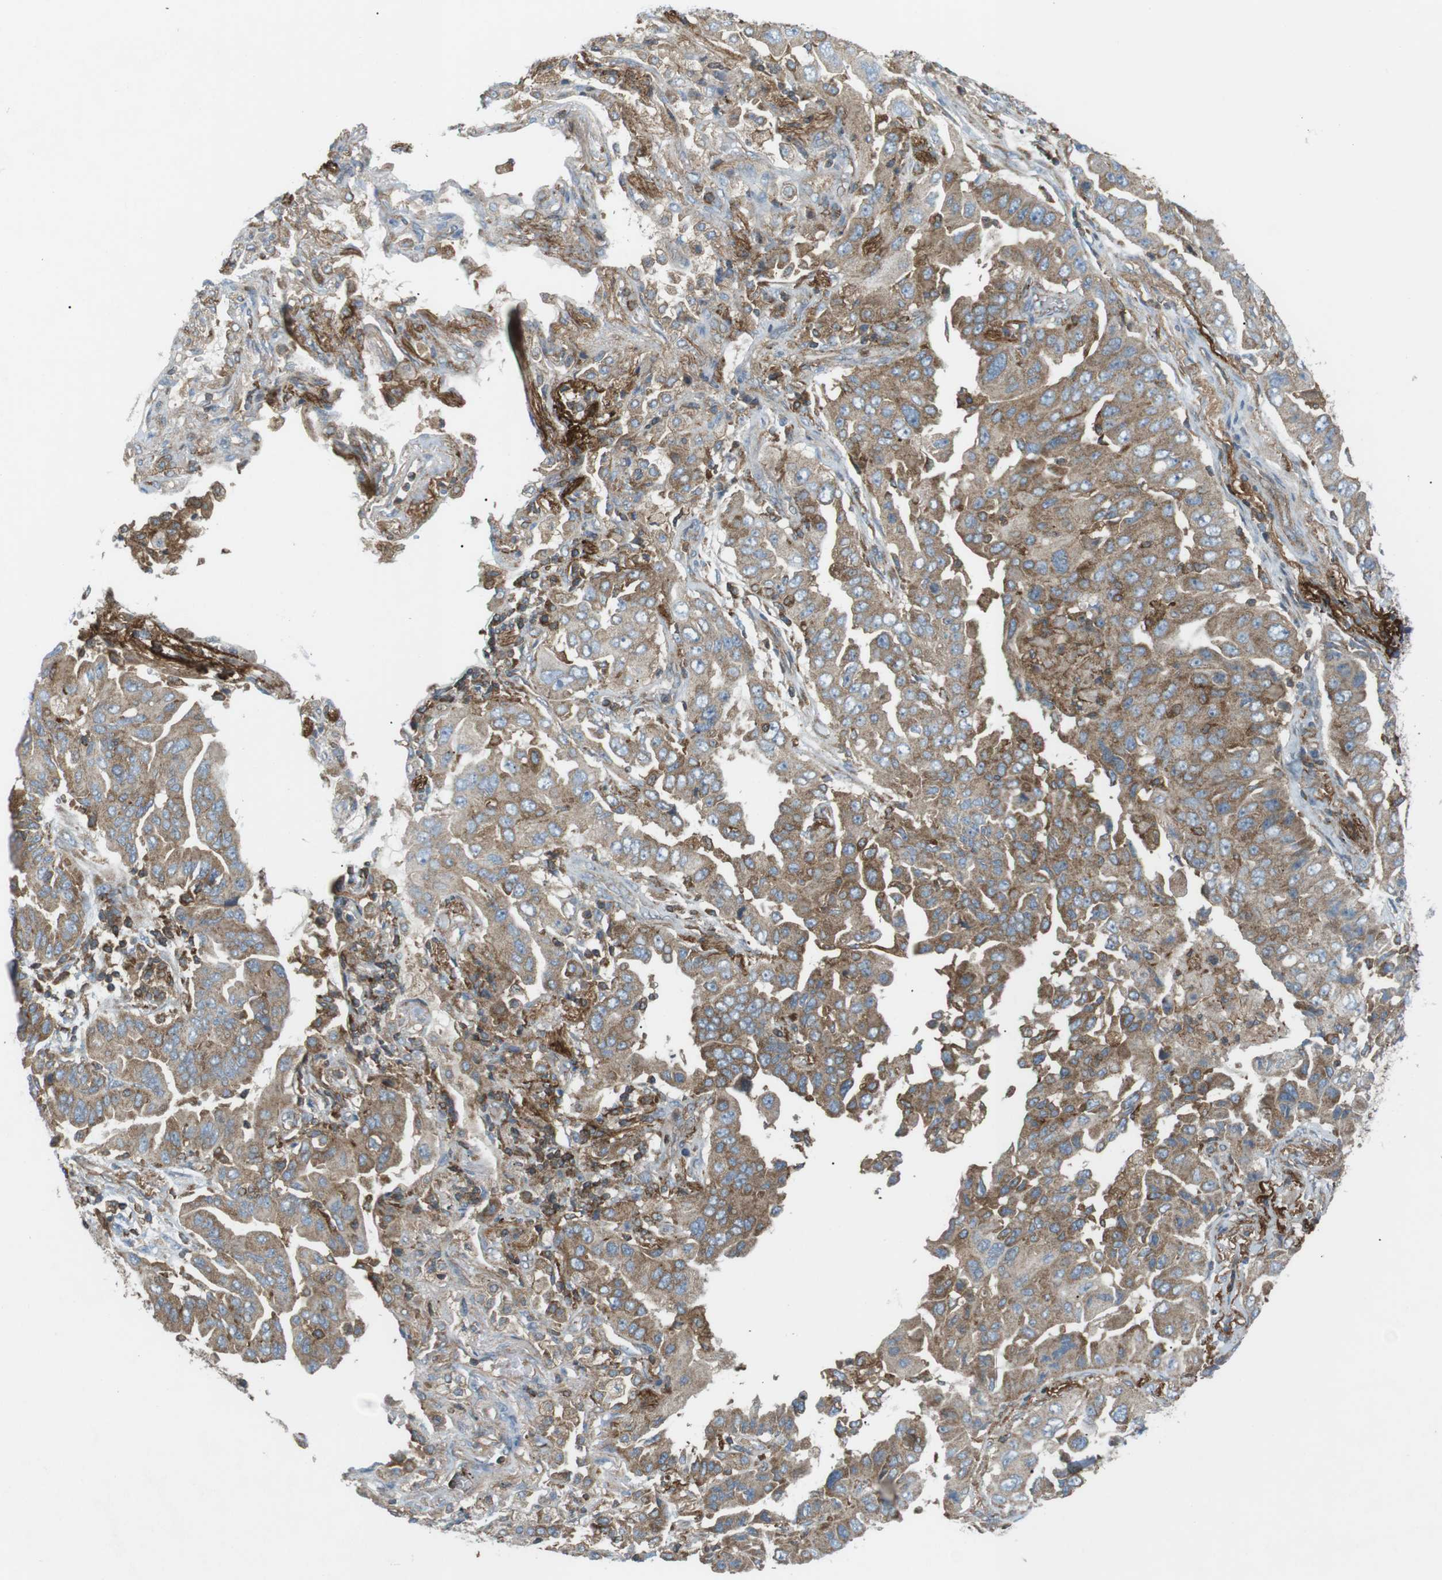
{"staining": {"intensity": "moderate", "quantity": "25%-75%", "location": "cytoplasmic/membranous"}, "tissue": "lung cancer", "cell_type": "Tumor cells", "image_type": "cancer", "snomed": [{"axis": "morphology", "description": "Adenocarcinoma, NOS"}, {"axis": "topography", "description": "Lung"}], "caption": "Moderate cytoplasmic/membranous expression for a protein is appreciated in approximately 25%-75% of tumor cells of adenocarcinoma (lung) using immunohistochemistry.", "gene": "FLII", "patient": {"sex": "female", "age": 65}}